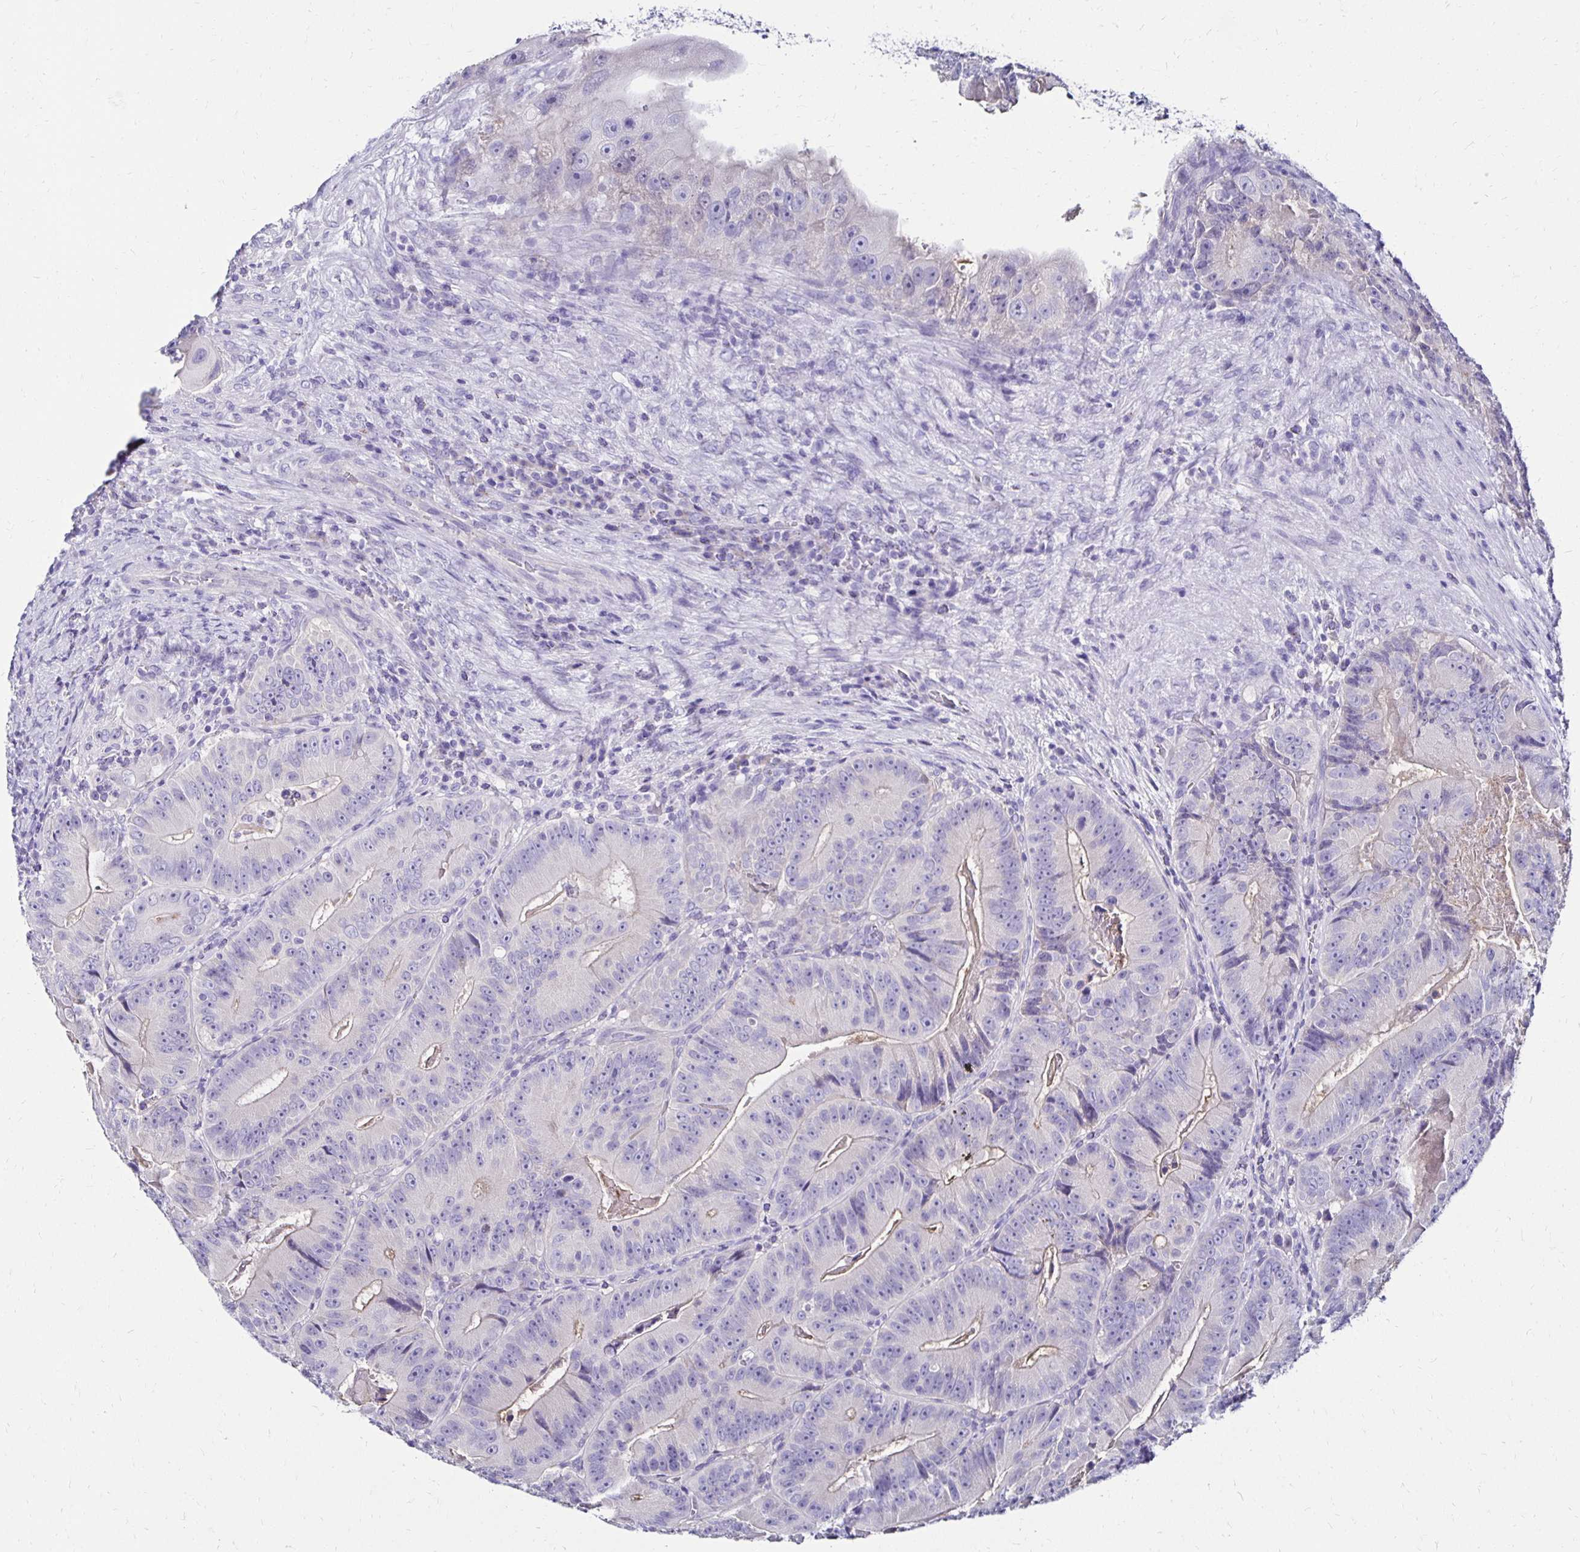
{"staining": {"intensity": "negative", "quantity": "none", "location": "none"}, "tissue": "colorectal cancer", "cell_type": "Tumor cells", "image_type": "cancer", "snomed": [{"axis": "morphology", "description": "Adenocarcinoma, NOS"}, {"axis": "topography", "description": "Colon"}], "caption": "Immunohistochemistry (IHC) photomicrograph of neoplastic tissue: colorectal adenocarcinoma stained with DAB (3,3'-diaminobenzidine) reveals no significant protein expression in tumor cells.", "gene": "KCNT1", "patient": {"sex": "female", "age": 86}}